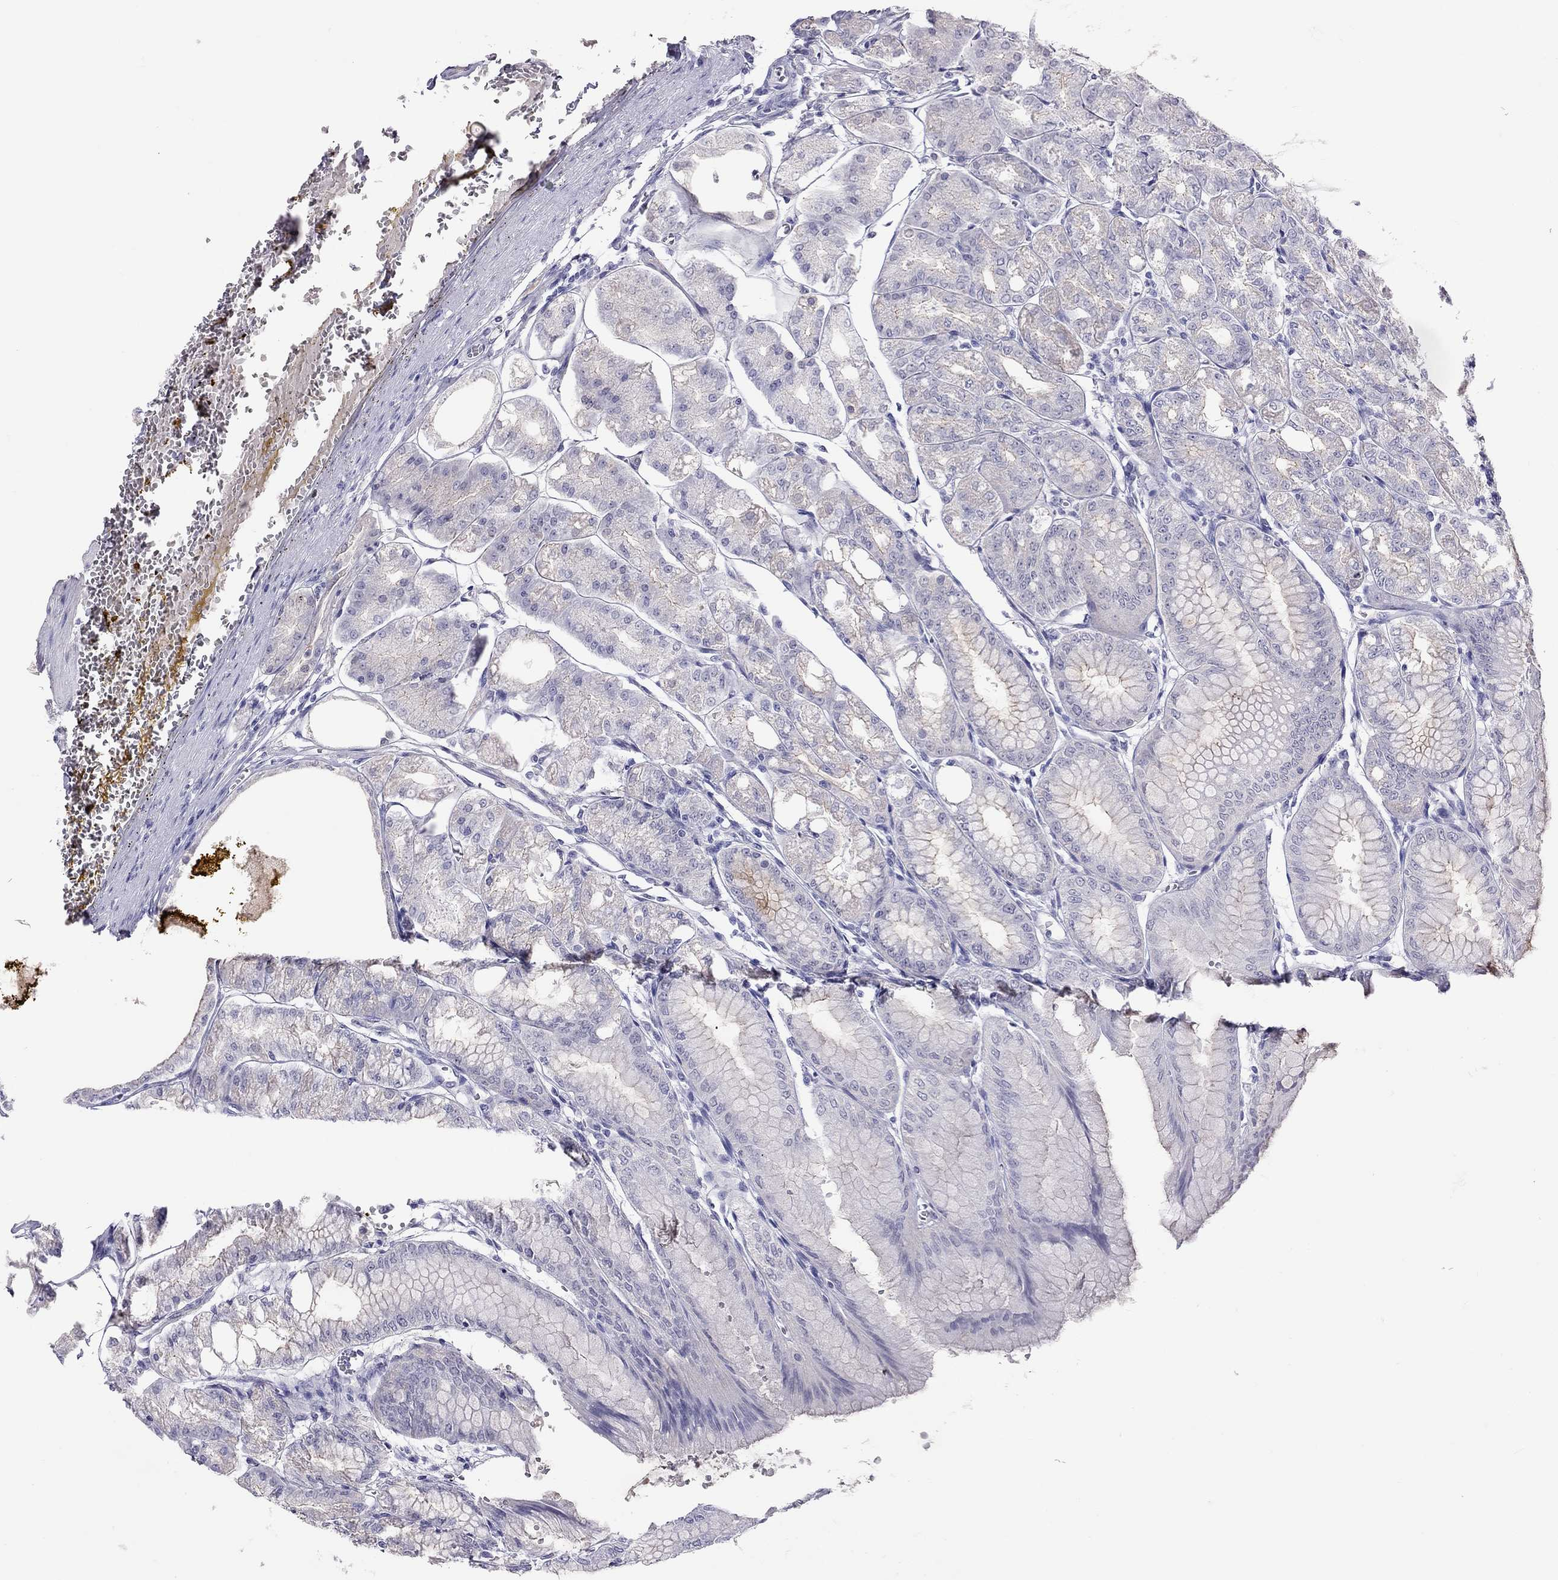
{"staining": {"intensity": "moderate", "quantity": "<25%", "location": "cytoplasmic/membranous"}, "tissue": "stomach", "cell_type": "Glandular cells", "image_type": "normal", "snomed": [{"axis": "morphology", "description": "Normal tissue, NOS"}, {"axis": "topography", "description": "Stomach, lower"}], "caption": "Stomach was stained to show a protein in brown. There is low levels of moderate cytoplasmic/membranous positivity in approximately <25% of glandular cells. The protein is stained brown, and the nuclei are stained in blue (DAB (3,3'-diaminobenzidine) IHC with brightfield microscopy, high magnification).", "gene": "JHY", "patient": {"sex": "male", "age": 71}}